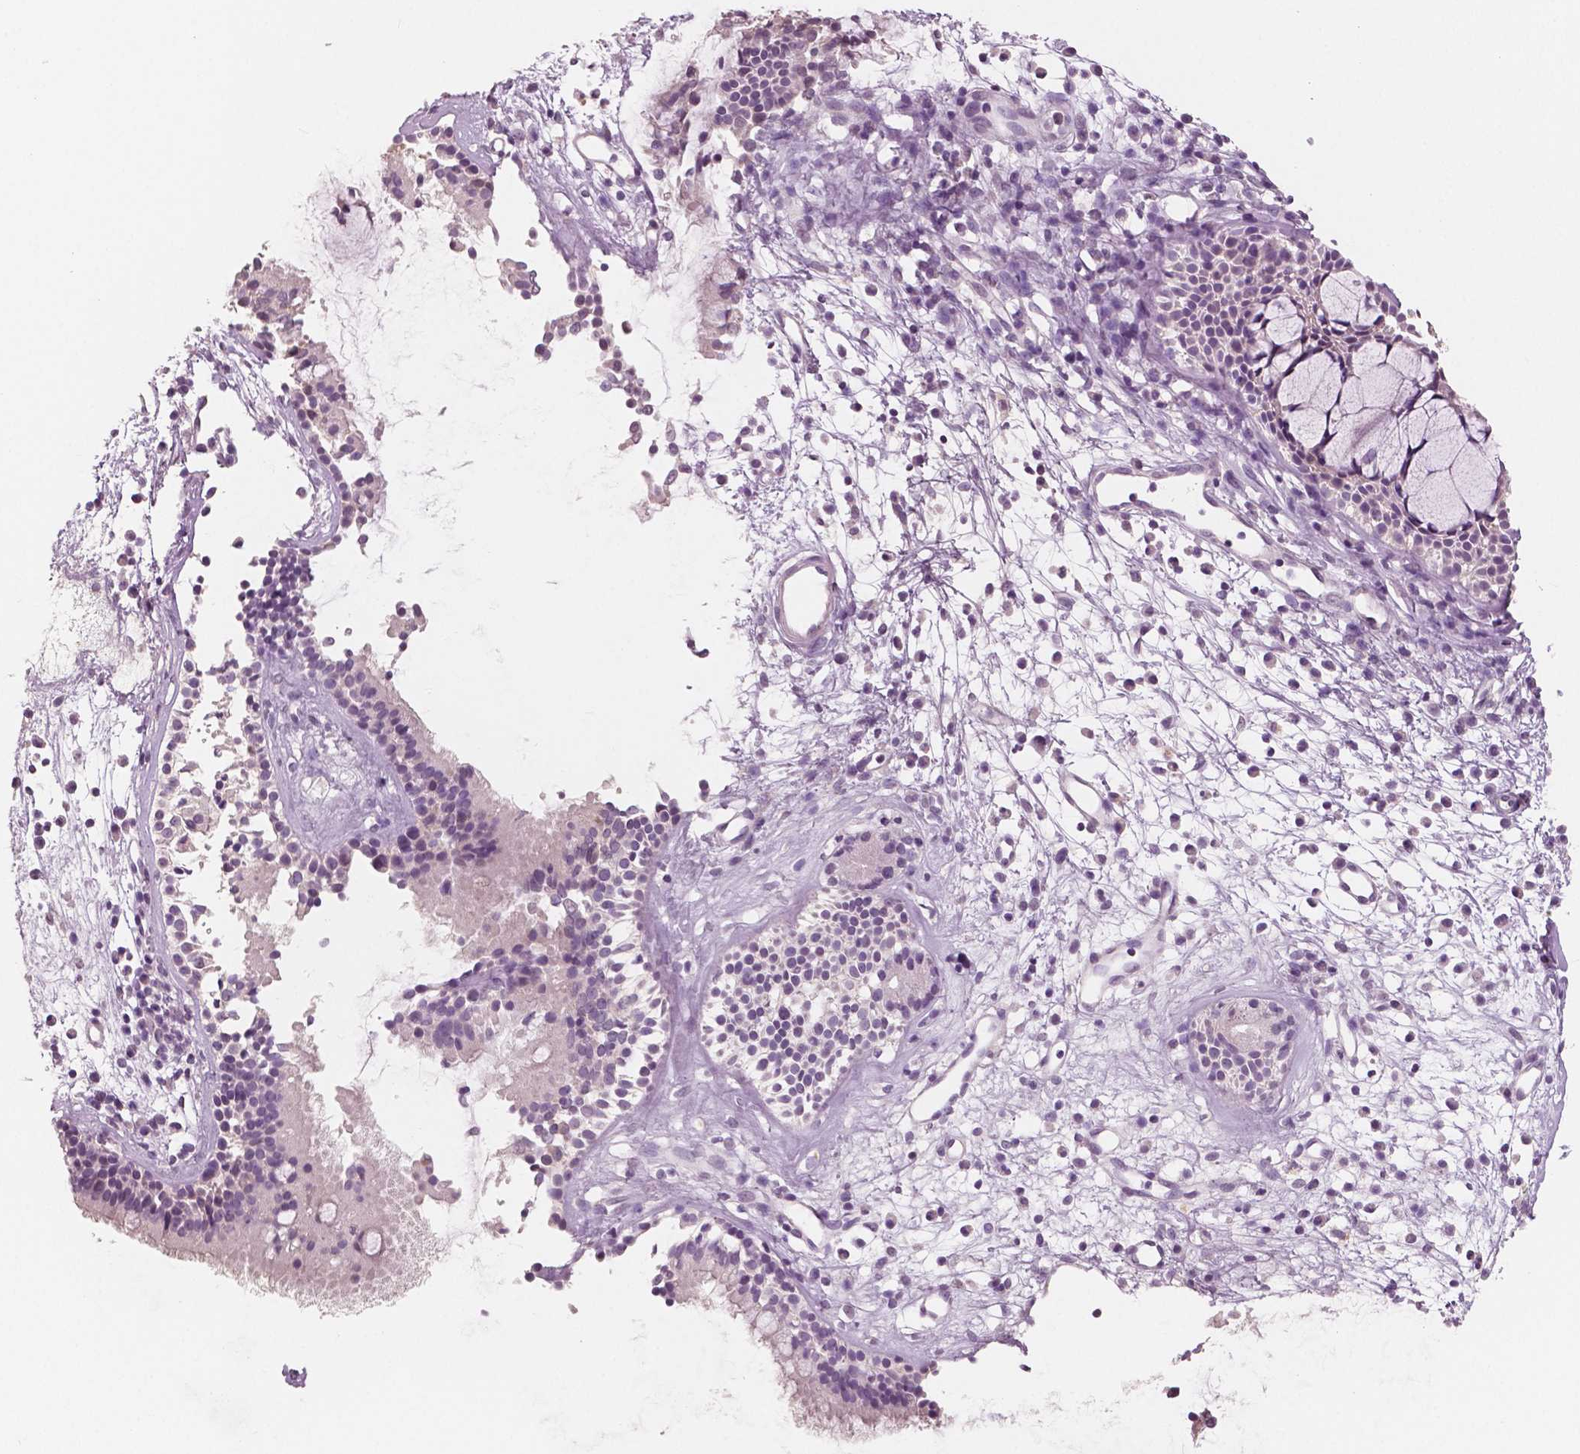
{"staining": {"intensity": "negative", "quantity": "none", "location": "none"}, "tissue": "nasopharynx", "cell_type": "Respiratory epithelial cells", "image_type": "normal", "snomed": [{"axis": "morphology", "description": "Normal tissue, NOS"}, {"axis": "topography", "description": "Nasopharynx"}], "caption": "Immunohistochemistry (IHC) micrograph of normal nasopharynx stained for a protein (brown), which displays no staining in respiratory epithelial cells.", "gene": "NECAB1", "patient": {"sex": "male", "age": 77}}